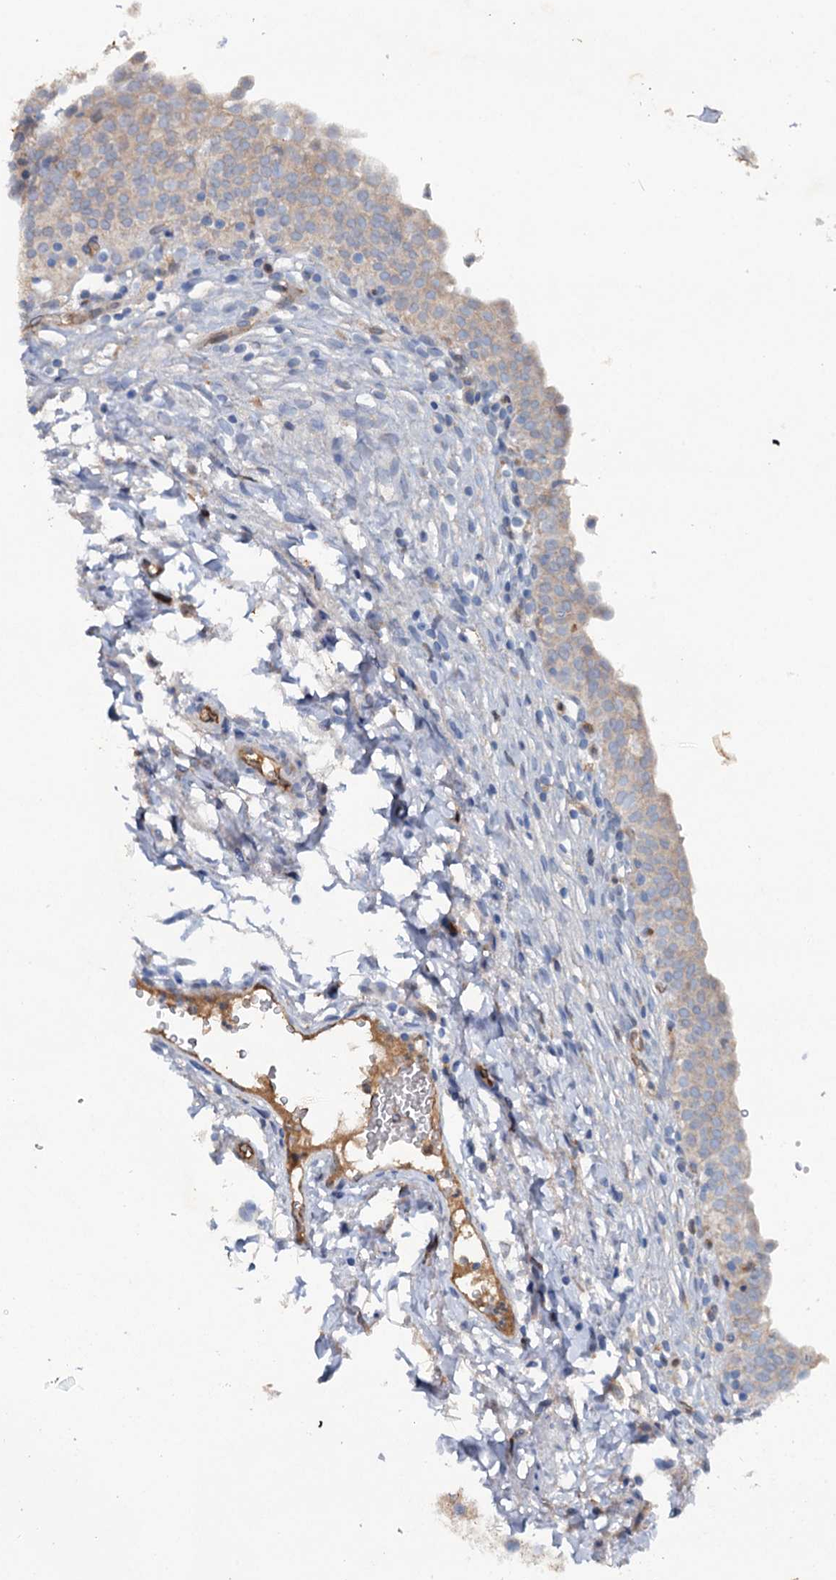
{"staining": {"intensity": "weak", "quantity": "25%-75%", "location": "cytoplasmic/membranous"}, "tissue": "urinary bladder", "cell_type": "Urothelial cells", "image_type": "normal", "snomed": [{"axis": "morphology", "description": "Normal tissue, NOS"}, {"axis": "topography", "description": "Urinary bladder"}], "caption": "Protein staining of normal urinary bladder displays weak cytoplasmic/membranous staining in about 25%-75% of urothelial cells.", "gene": "IL17RD", "patient": {"sex": "male", "age": 55}}